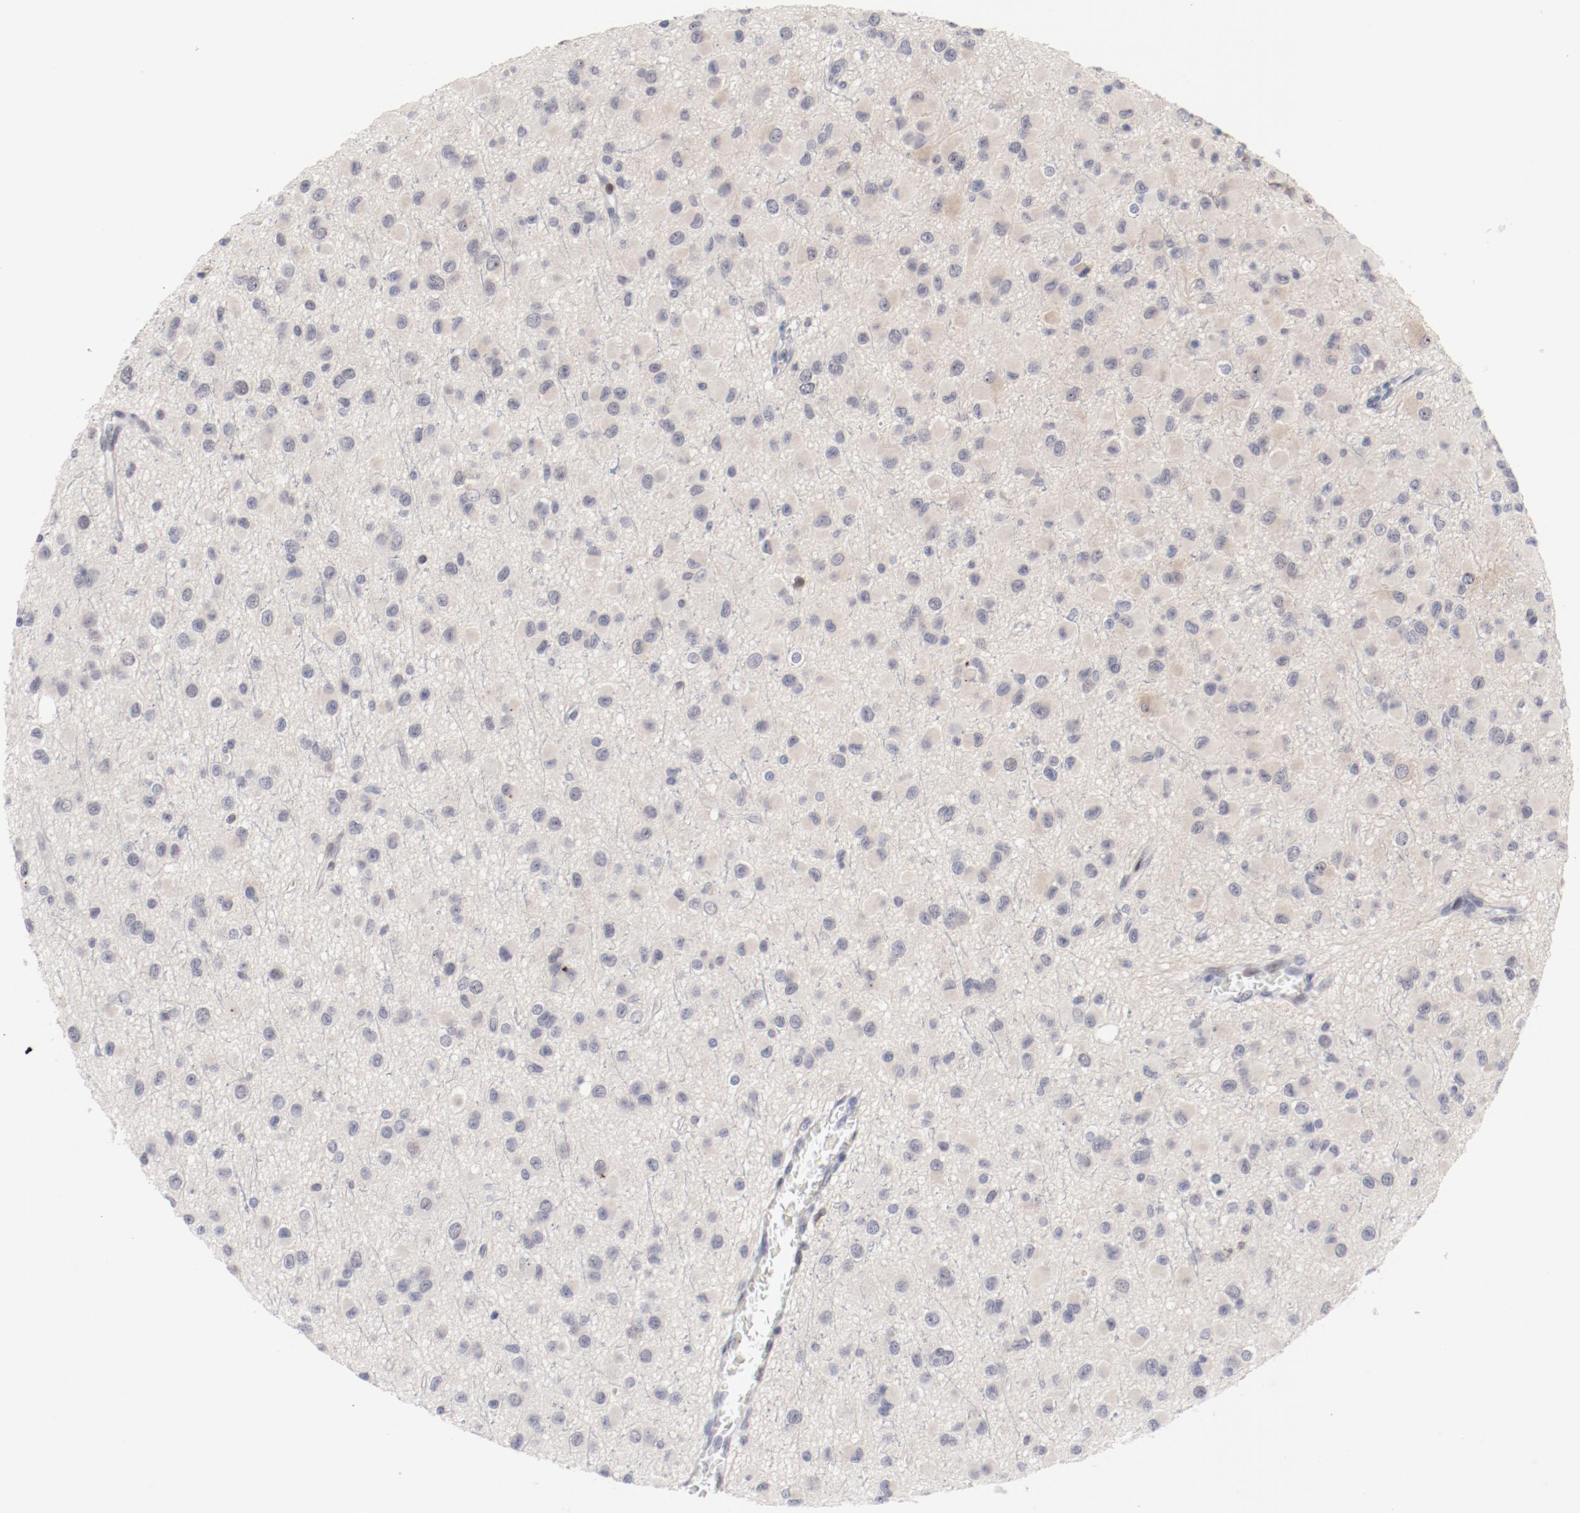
{"staining": {"intensity": "negative", "quantity": "none", "location": "none"}, "tissue": "glioma", "cell_type": "Tumor cells", "image_type": "cancer", "snomed": [{"axis": "morphology", "description": "Glioma, malignant, Low grade"}, {"axis": "topography", "description": "Brain"}], "caption": "An IHC micrograph of malignant glioma (low-grade) is shown. There is no staining in tumor cells of malignant glioma (low-grade).", "gene": "FSCB", "patient": {"sex": "male", "age": 42}}